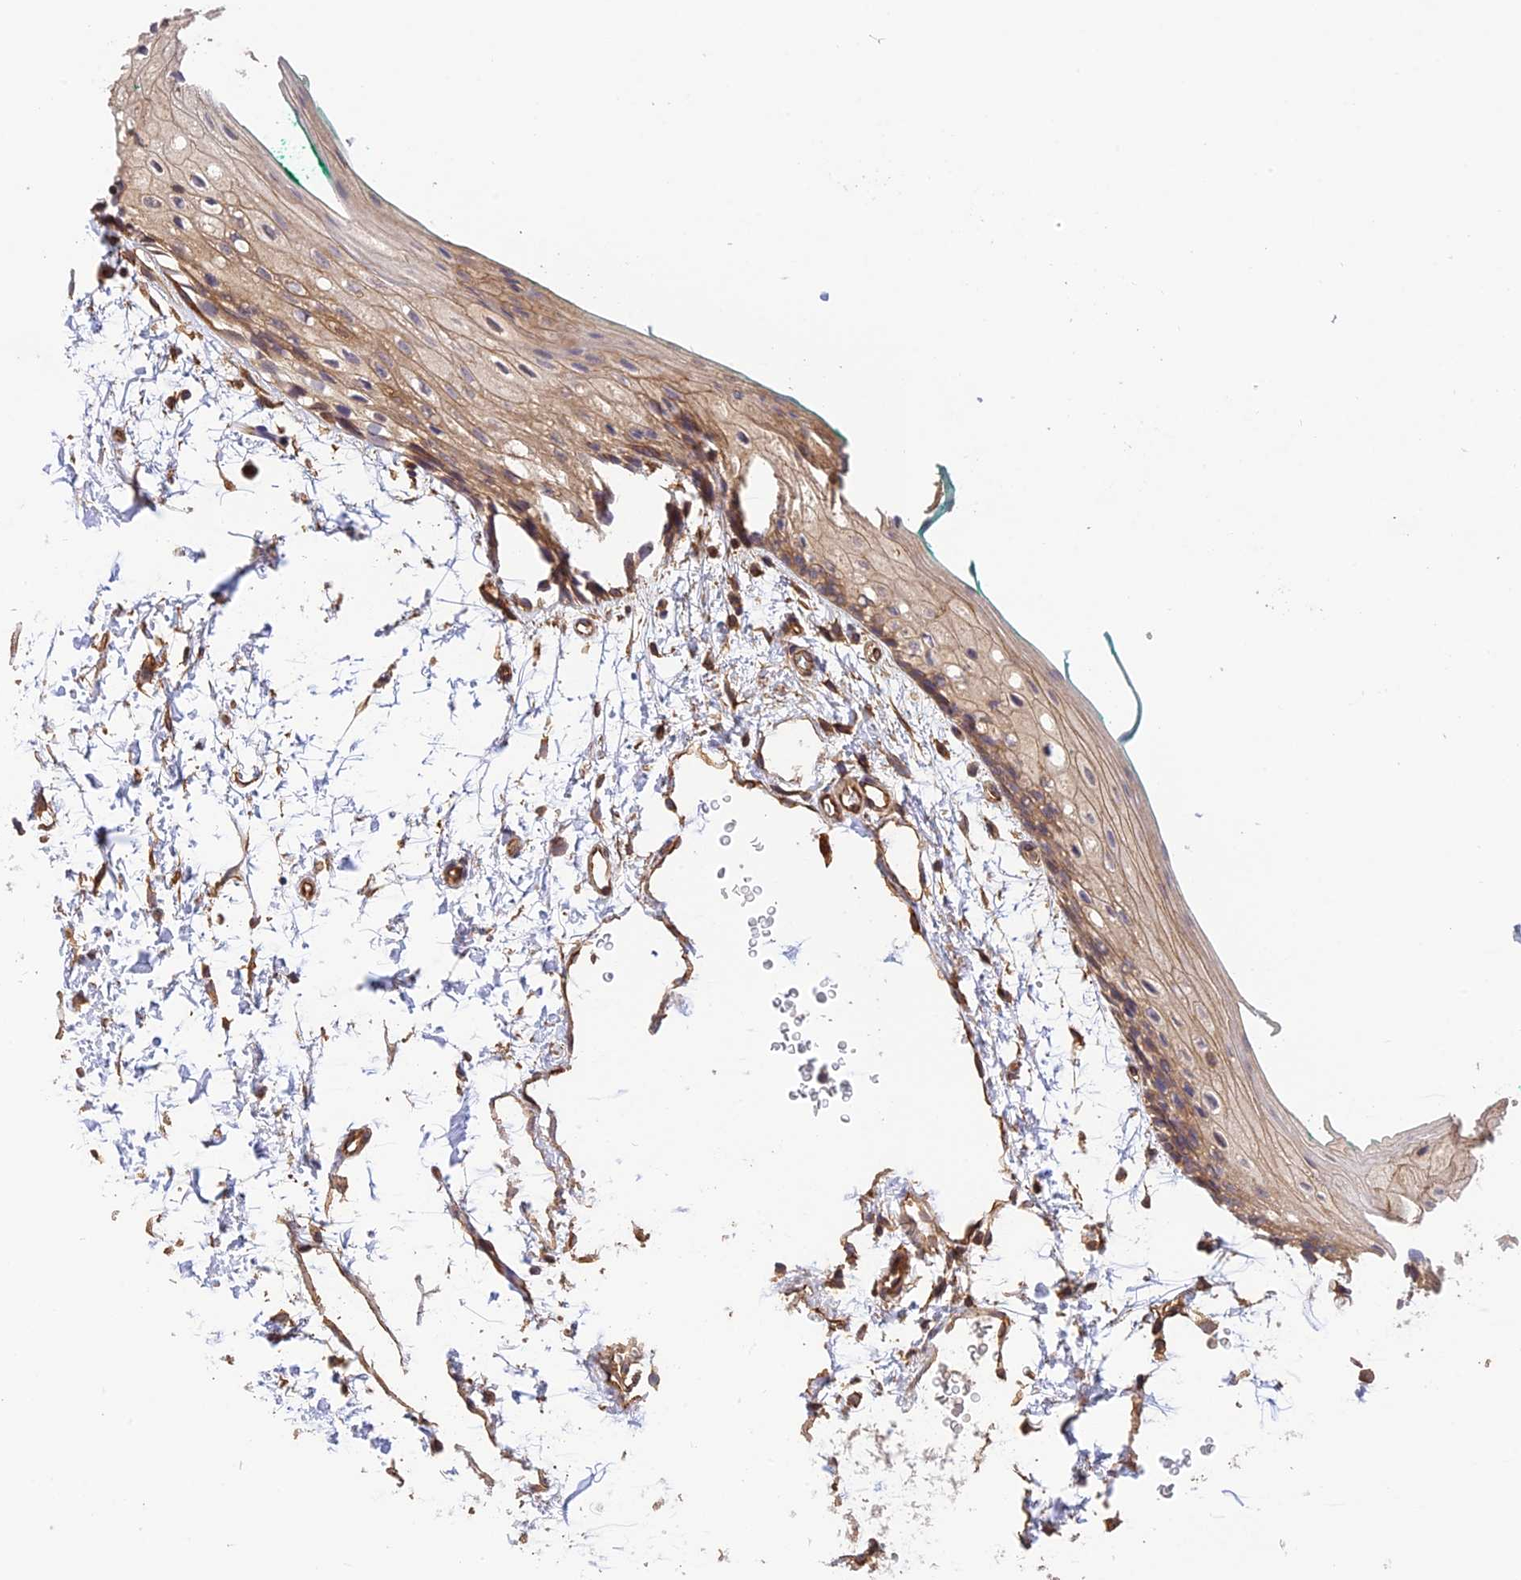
{"staining": {"intensity": "moderate", "quantity": ">75%", "location": "cytoplasmic/membranous"}, "tissue": "oral mucosa", "cell_type": "Squamous epithelial cells", "image_type": "normal", "snomed": [{"axis": "morphology", "description": "Normal tissue, NOS"}, {"axis": "topography", "description": "Skeletal muscle"}, {"axis": "topography", "description": "Oral tissue"}, {"axis": "topography", "description": "Peripheral nerve tissue"}], "caption": "Human oral mucosa stained for a protein (brown) exhibits moderate cytoplasmic/membranous positive staining in about >75% of squamous epithelial cells.", "gene": "HOMER2", "patient": {"sex": "female", "age": 84}}